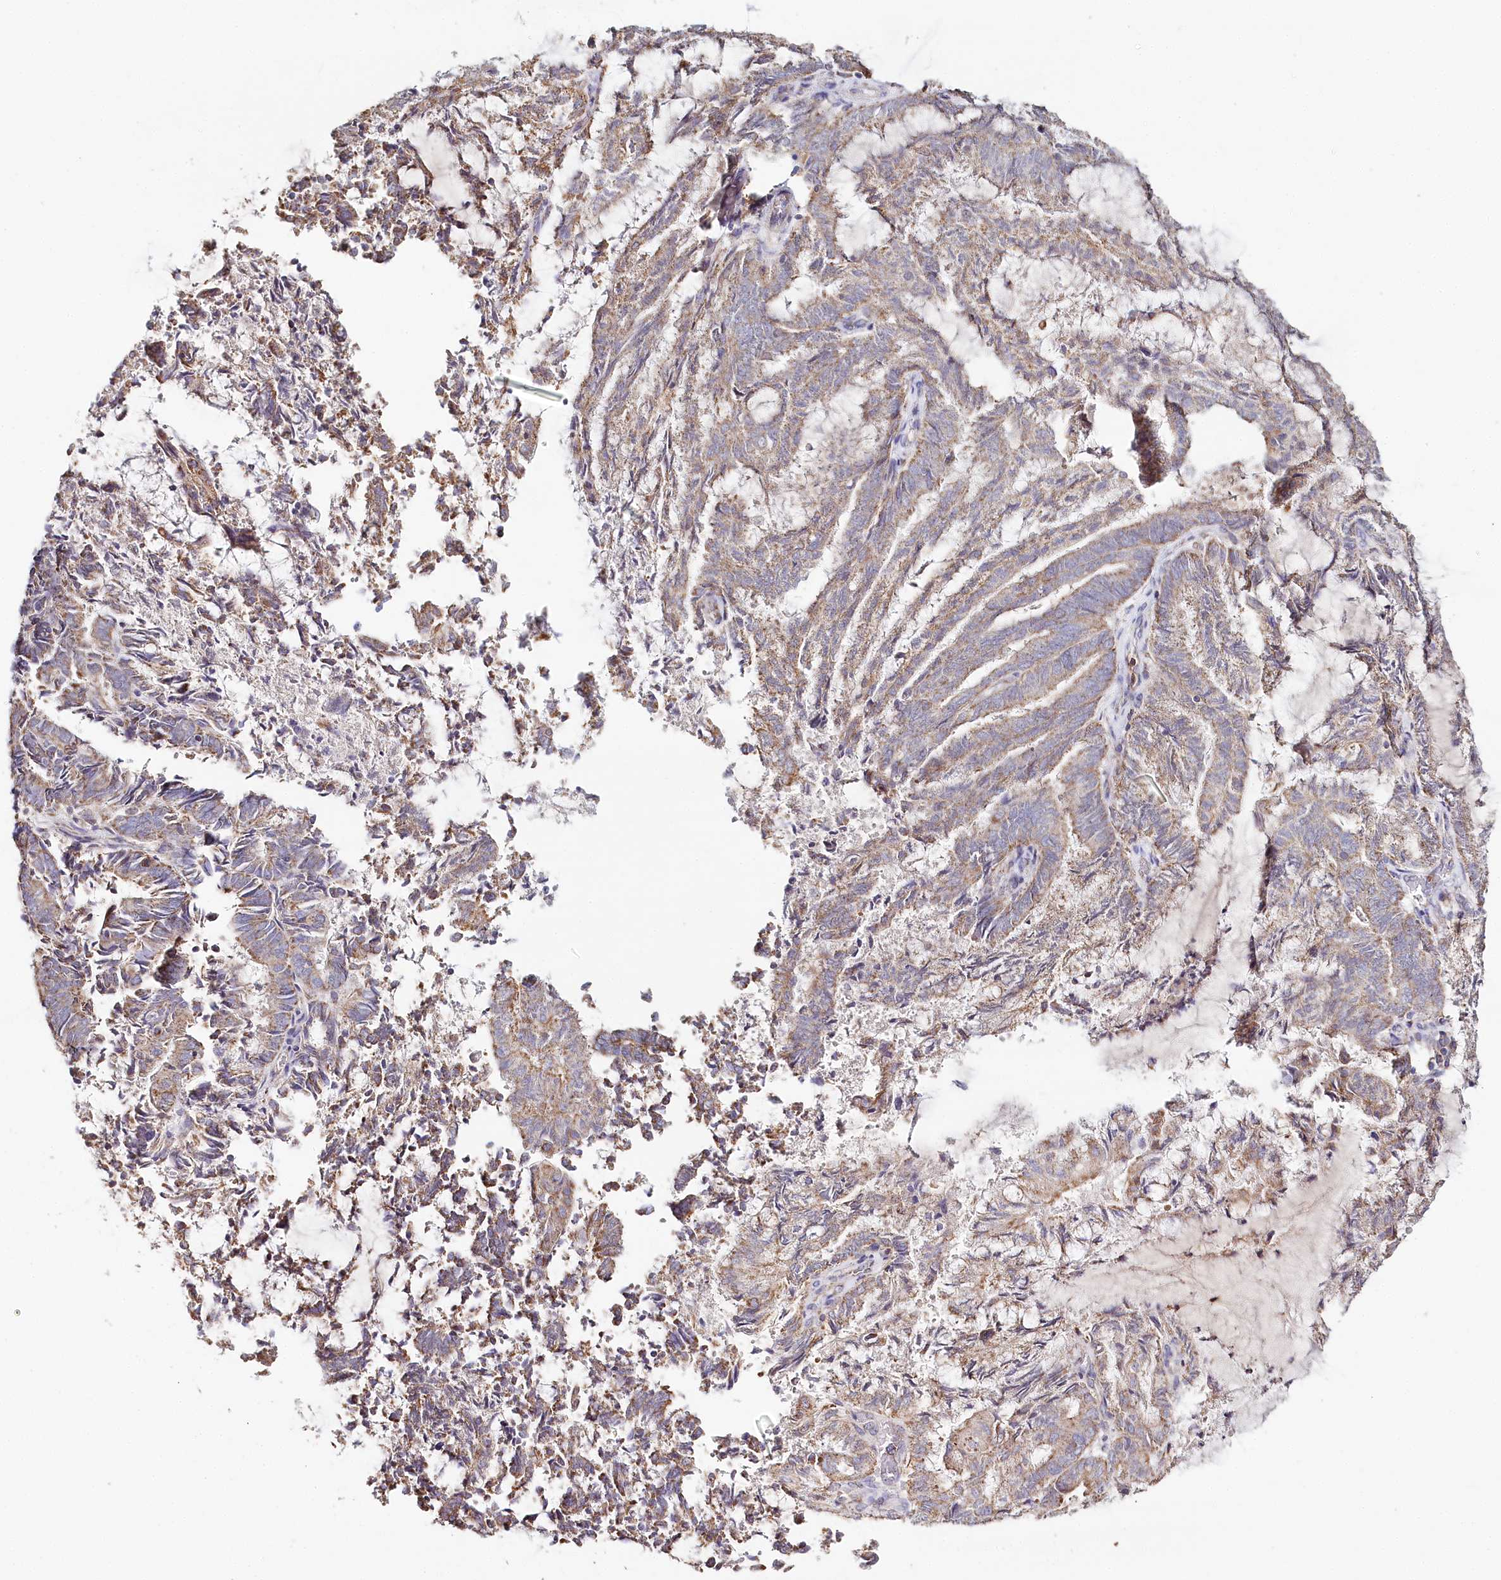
{"staining": {"intensity": "weak", "quantity": "25%-75%", "location": "cytoplasmic/membranous"}, "tissue": "endometrial cancer", "cell_type": "Tumor cells", "image_type": "cancer", "snomed": [{"axis": "morphology", "description": "Adenocarcinoma, NOS"}, {"axis": "topography", "description": "Endometrium"}], "caption": "This is an image of immunohistochemistry (IHC) staining of endometrial cancer, which shows weak expression in the cytoplasmic/membranous of tumor cells.", "gene": "MMP25", "patient": {"sex": "female", "age": 80}}